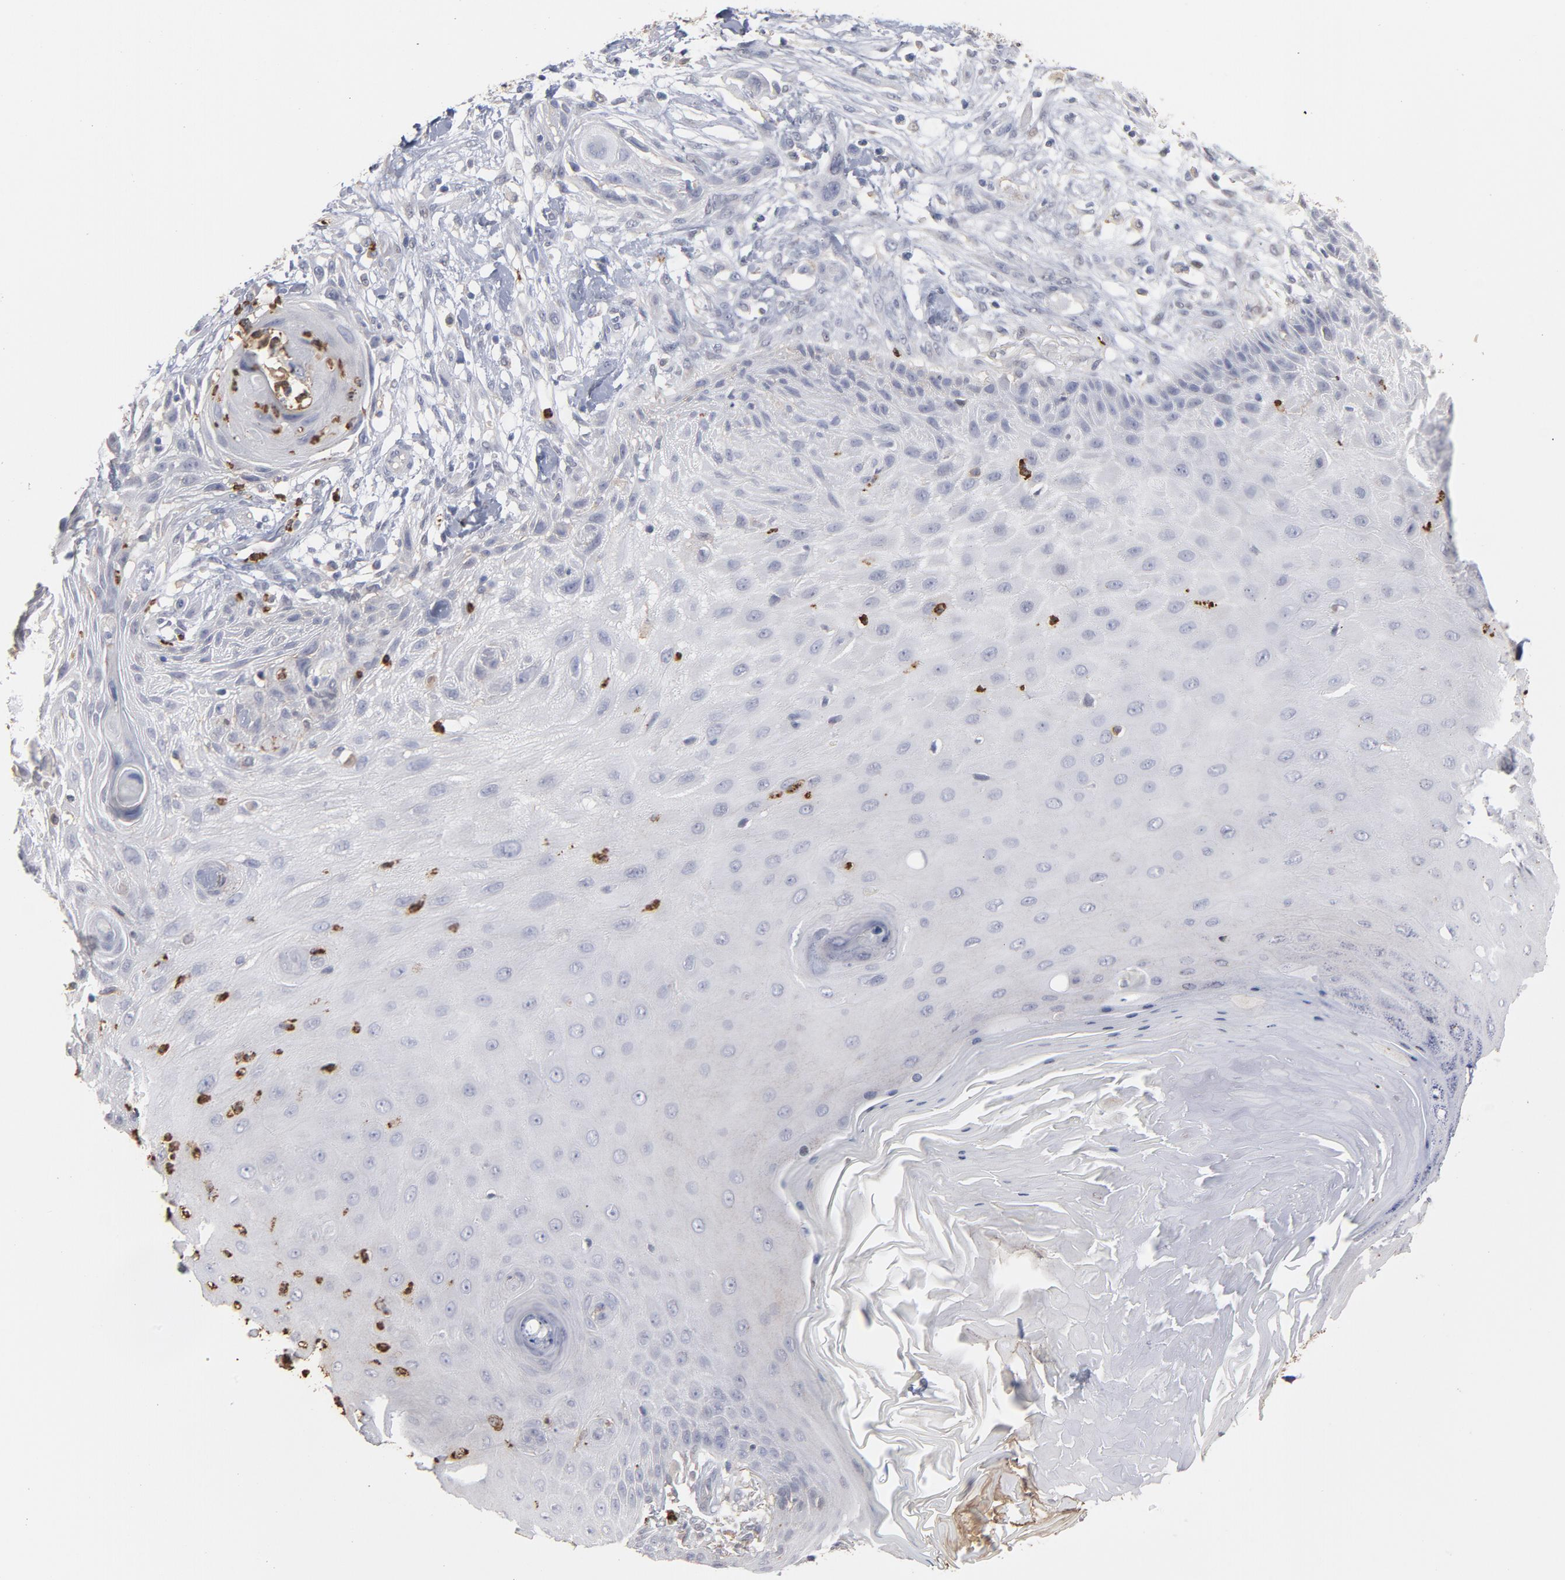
{"staining": {"intensity": "negative", "quantity": "none", "location": "none"}, "tissue": "skin cancer", "cell_type": "Tumor cells", "image_type": "cancer", "snomed": [{"axis": "morphology", "description": "Normal tissue, NOS"}, {"axis": "morphology", "description": "Squamous cell carcinoma, NOS"}, {"axis": "topography", "description": "Skin"}], "caption": "This micrograph is of squamous cell carcinoma (skin) stained with IHC to label a protein in brown with the nuclei are counter-stained blue. There is no positivity in tumor cells. Nuclei are stained in blue.", "gene": "PNMA1", "patient": {"sex": "female", "age": 59}}